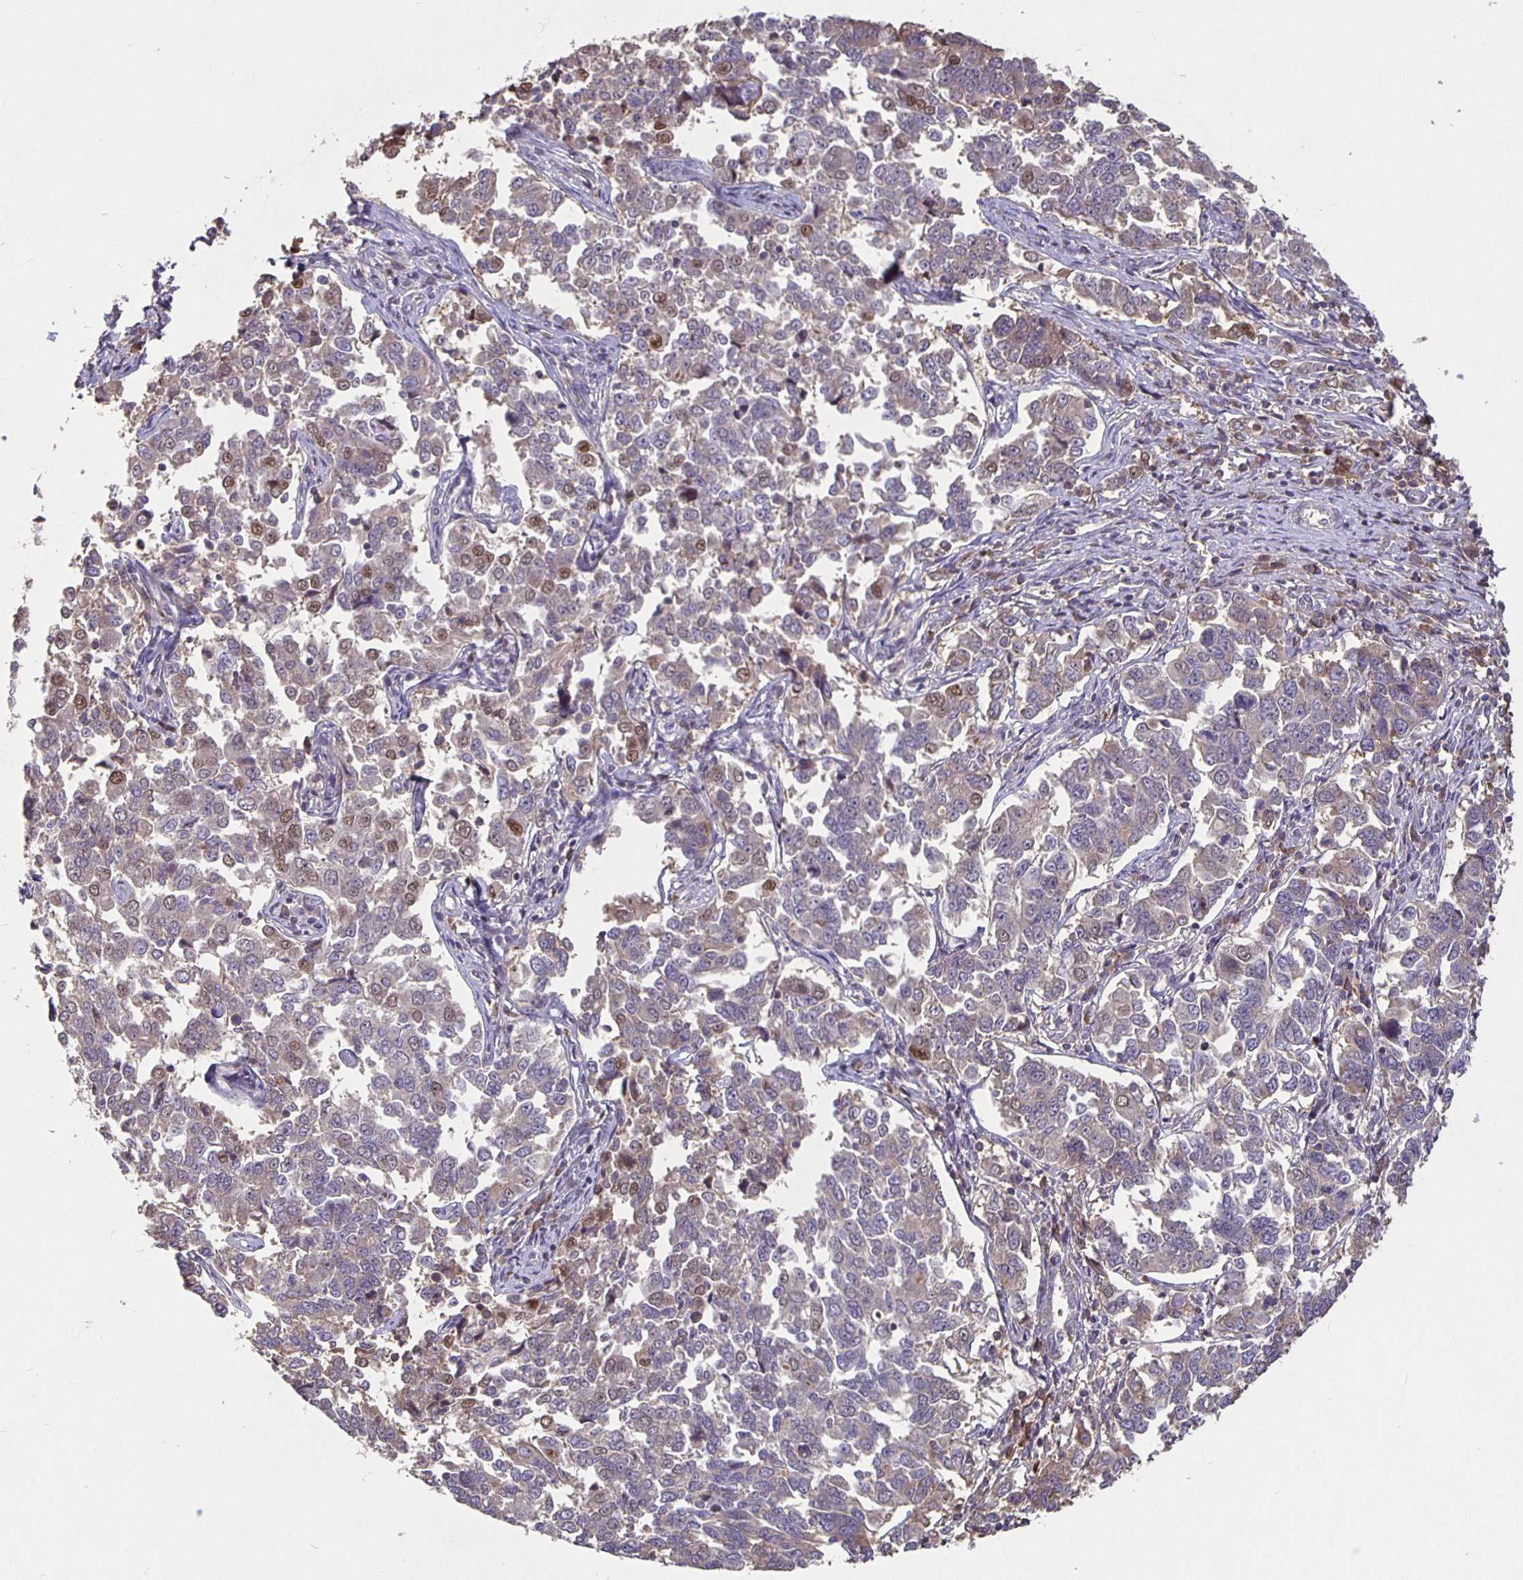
{"staining": {"intensity": "moderate", "quantity": "<25%", "location": "nuclear"}, "tissue": "endometrial cancer", "cell_type": "Tumor cells", "image_type": "cancer", "snomed": [{"axis": "morphology", "description": "Adenocarcinoma, NOS"}, {"axis": "topography", "description": "Endometrium"}], "caption": "Endometrial cancer was stained to show a protein in brown. There is low levels of moderate nuclear expression in approximately <25% of tumor cells.", "gene": "NOG", "patient": {"sex": "female", "age": 43}}